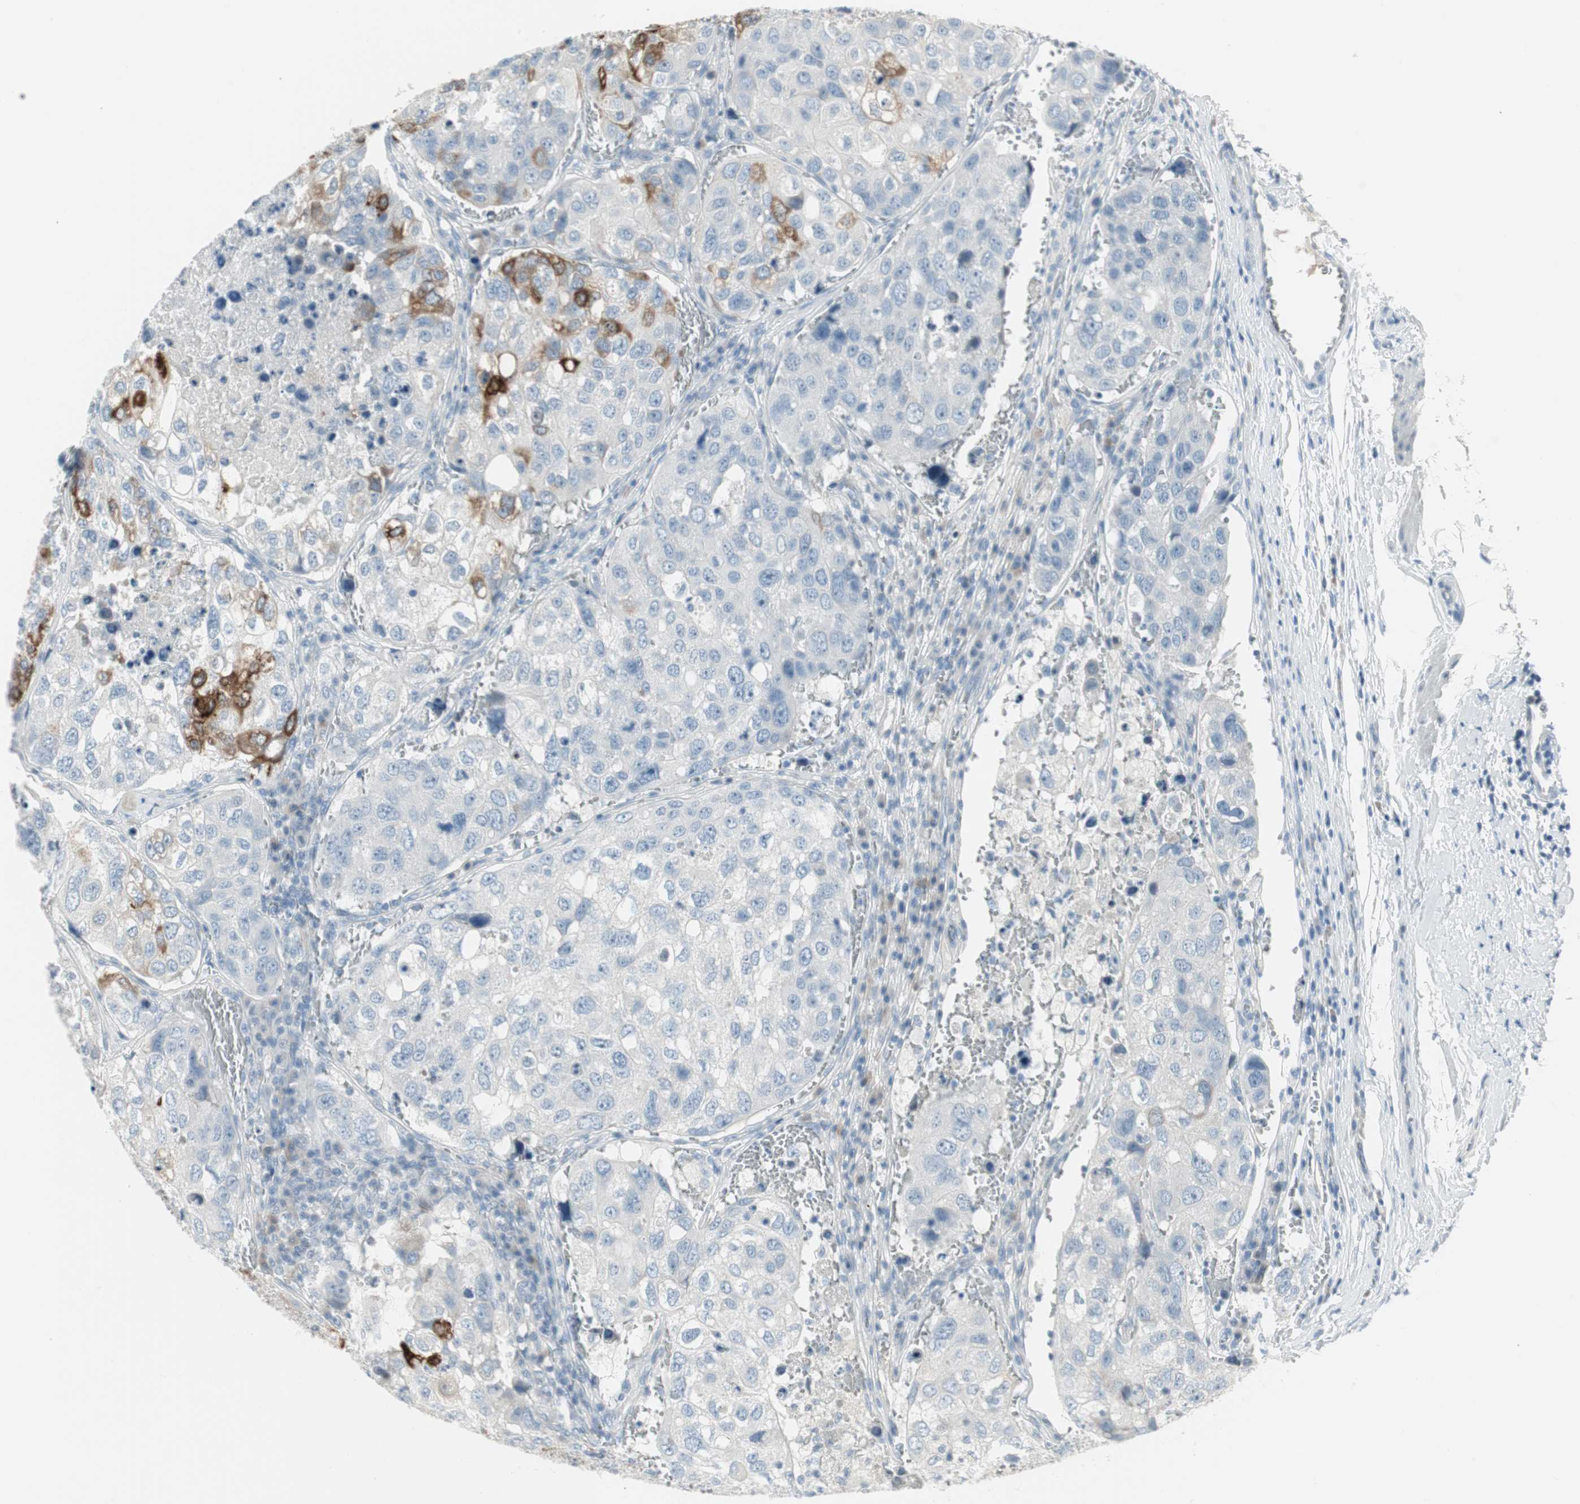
{"staining": {"intensity": "strong", "quantity": "<25%", "location": "cytoplasmic/membranous"}, "tissue": "urothelial cancer", "cell_type": "Tumor cells", "image_type": "cancer", "snomed": [{"axis": "morphology", "description": "Urothelial carcinoma, High grade"}, {"axis": "topography", "description": "Lymph node"}, {"axis": "topography", "description": "Urinary bladder"}], "caption": "Immunohistochemistry (DAB (3,3'-diaminobenzidine)) staining of urothelial cancer reveals strong cytoplasmic/membranous protein staining in about <25% of tumor cells. (IHC, brightfield microscopy, high magnification).", "gene": "AGR2", "patient": {"sex": "male", "age": 51}}